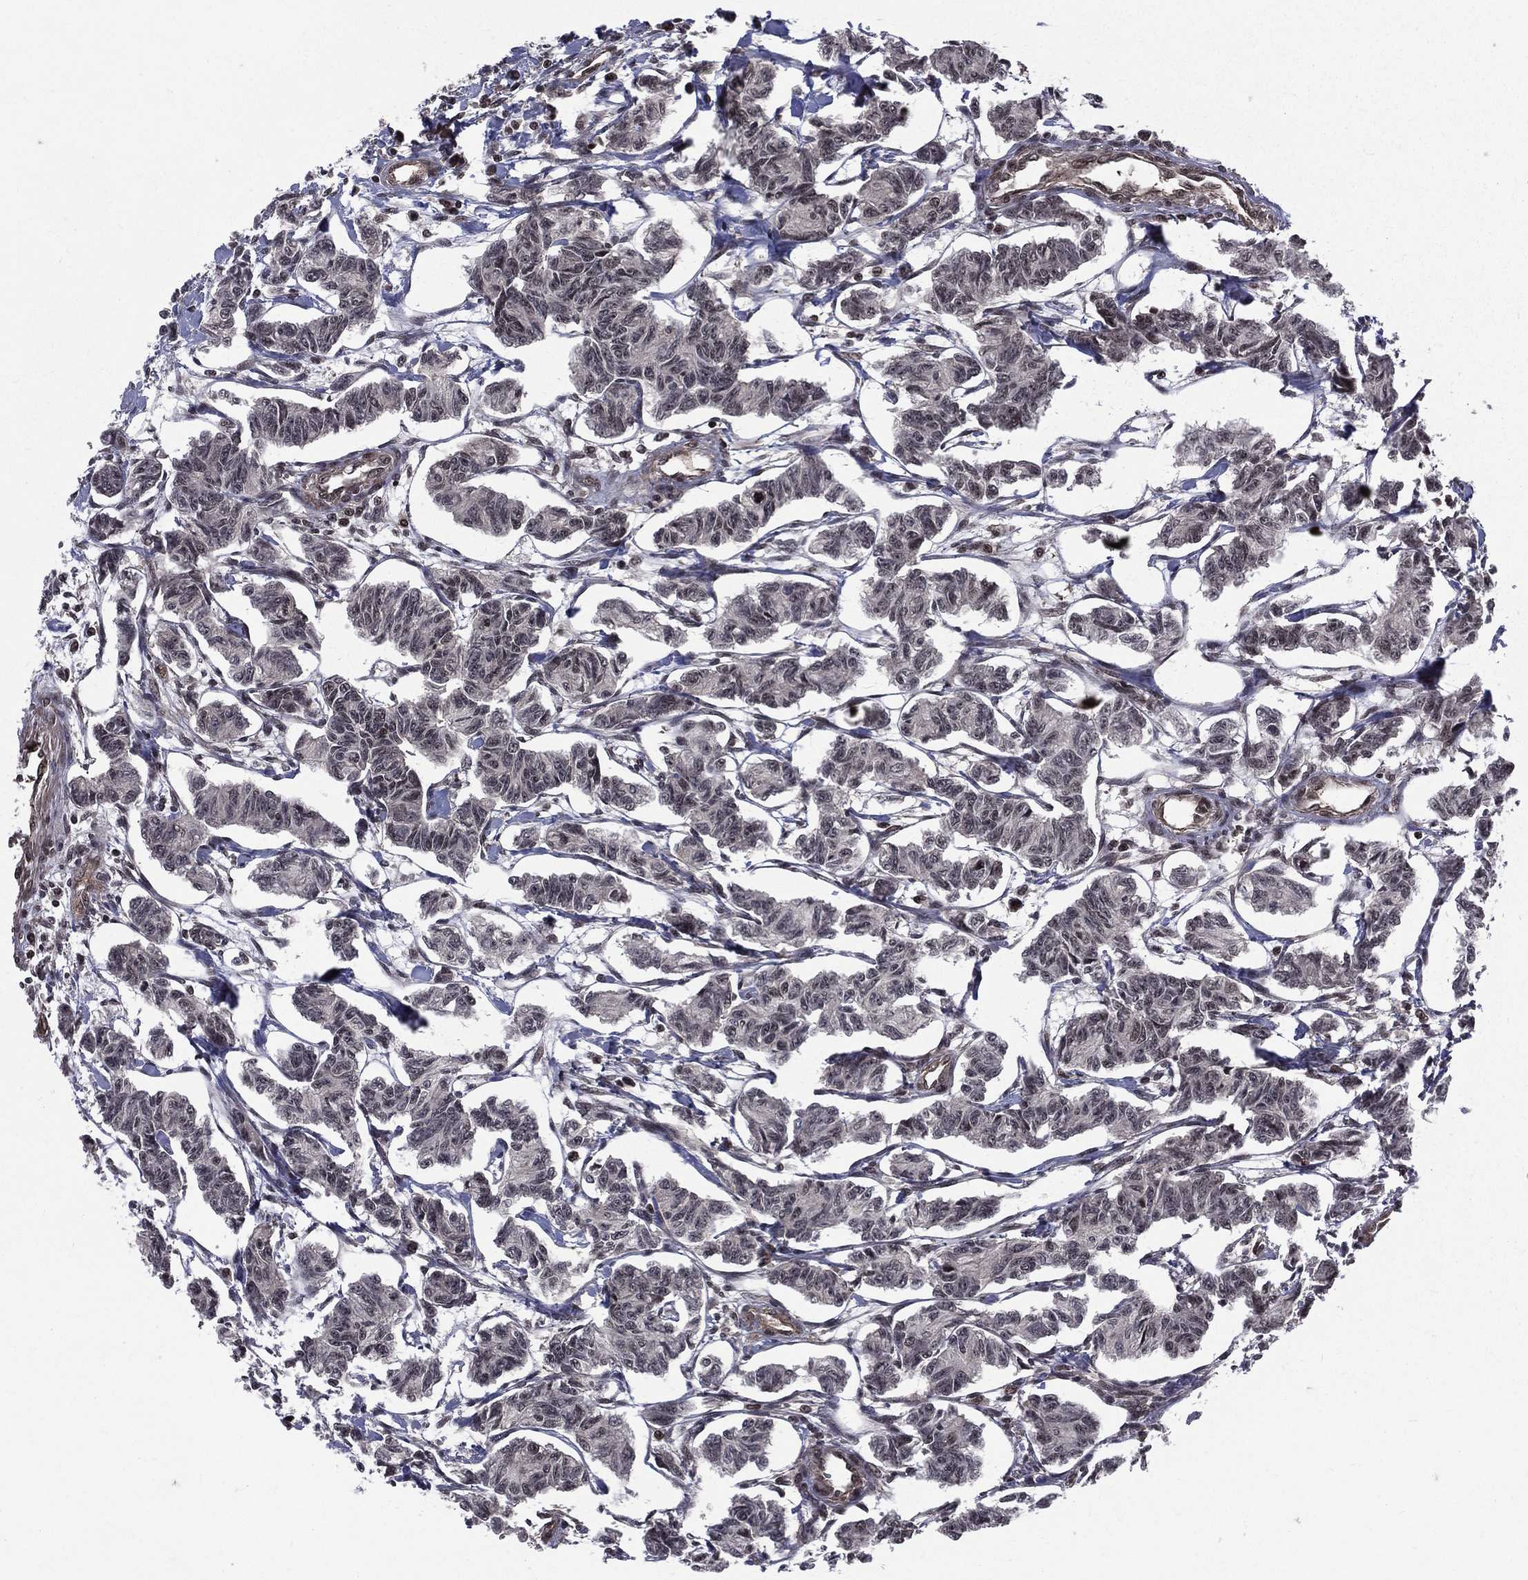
{"staining": {"intensity": "moderate", "quantity": "<25%", "location": "nuclear"}, "tissue": "carcinoid", "cell_type": "Tumor cells", "image_type": "cancer", "snomed": [{"axis": "morphology", "description": "Carcinoid, malignant, NOS"}, {"axis": "topography", "description": "Kidney"}], "caption": "IHC micrograph of carcinoid stained for a protein (brown), which exhibits low levels of moderate nuclear positivity in about <25% of tumor cells.", "gene": "SMC3", "patient": {"sex": "female", "age": 41}}